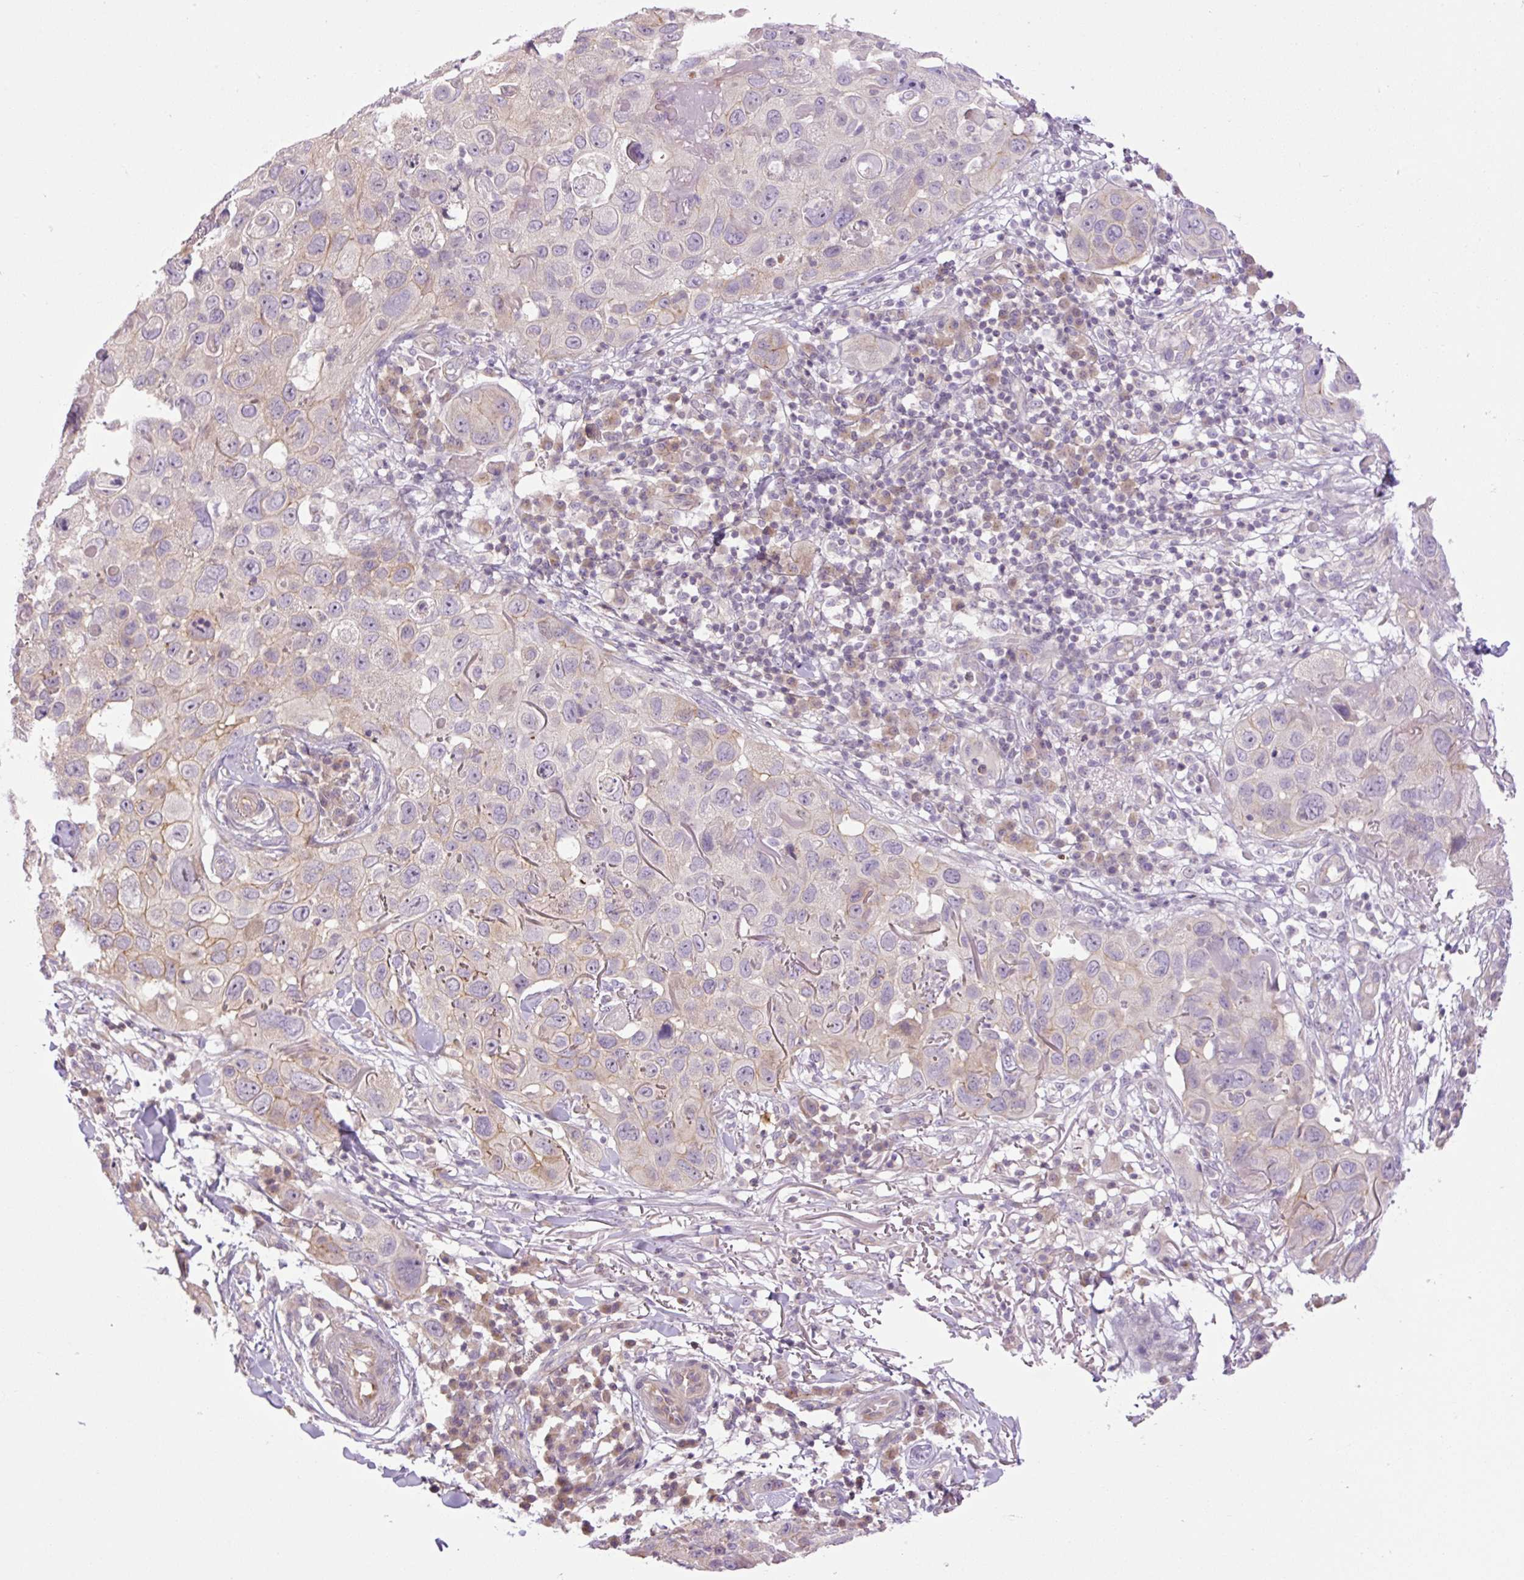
{"staining": {"intensity": "weak", "quantity": "<25%", "location": "cytoplasmic/membranous"}, "tissue": "skin cancer", "cell_type": "Tumor cells", "image_type": "cancer", "snomed": [{"axis": "morphology", "description": "Squamous cell carcinoma in situ, NOS"}, {"axis": "morphology", "description": "Squamous cell carcinoma, NOS"}, {"axis": "topography", "description": "Skin"}], "caption": "DAB immunohistochemical staining of human skin cancer (squamous cell carcinoma) exhibits no significant positivity in tumor cells.", "gene": "GRID2", "patient": {"sex": "male", "age": 93}}